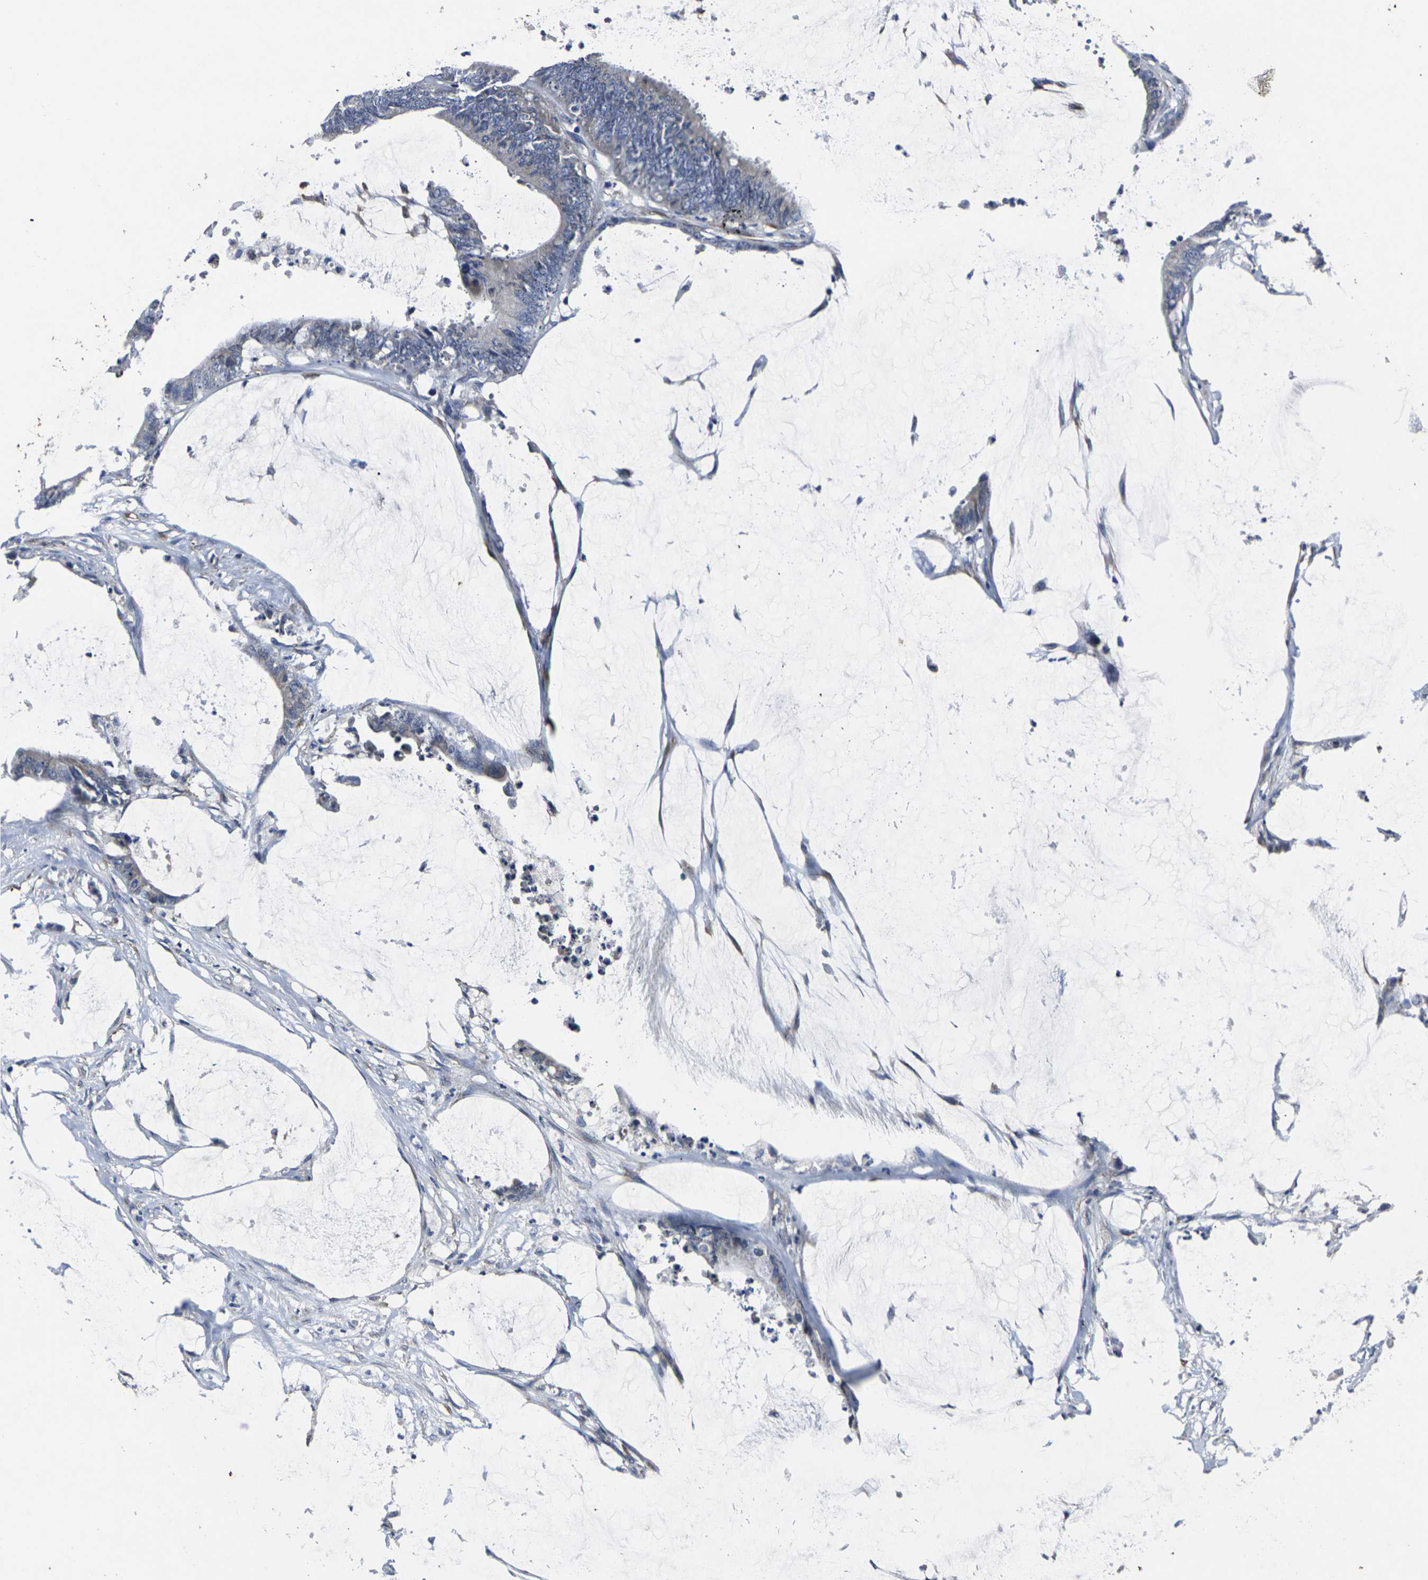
{"staining": {"intensity": "negative", "quantity": "none", "location": "none"}, "tissue": "colorectal cancer", "cell_type": "Tumor cells", "image_type": "cancer", "snomed": [{"axis": "morphology", "description": "Adenocarcinoma, NOS"}, {"axis": "topography", "description": "Rectum"}], "caption": "This image is of colorectal cancer stained with IHC to label a protein in brown with the nuclei are counter-stained blue. There is no positivity in tumor cells. The staining was performed using DAB to visualize the protein expression in brown, while the nuclei were stained in blue with hematoxylin (Magnification: 20x).", "gene": "CYP2C8", "patient": {"sex": "female", "age": 66}}